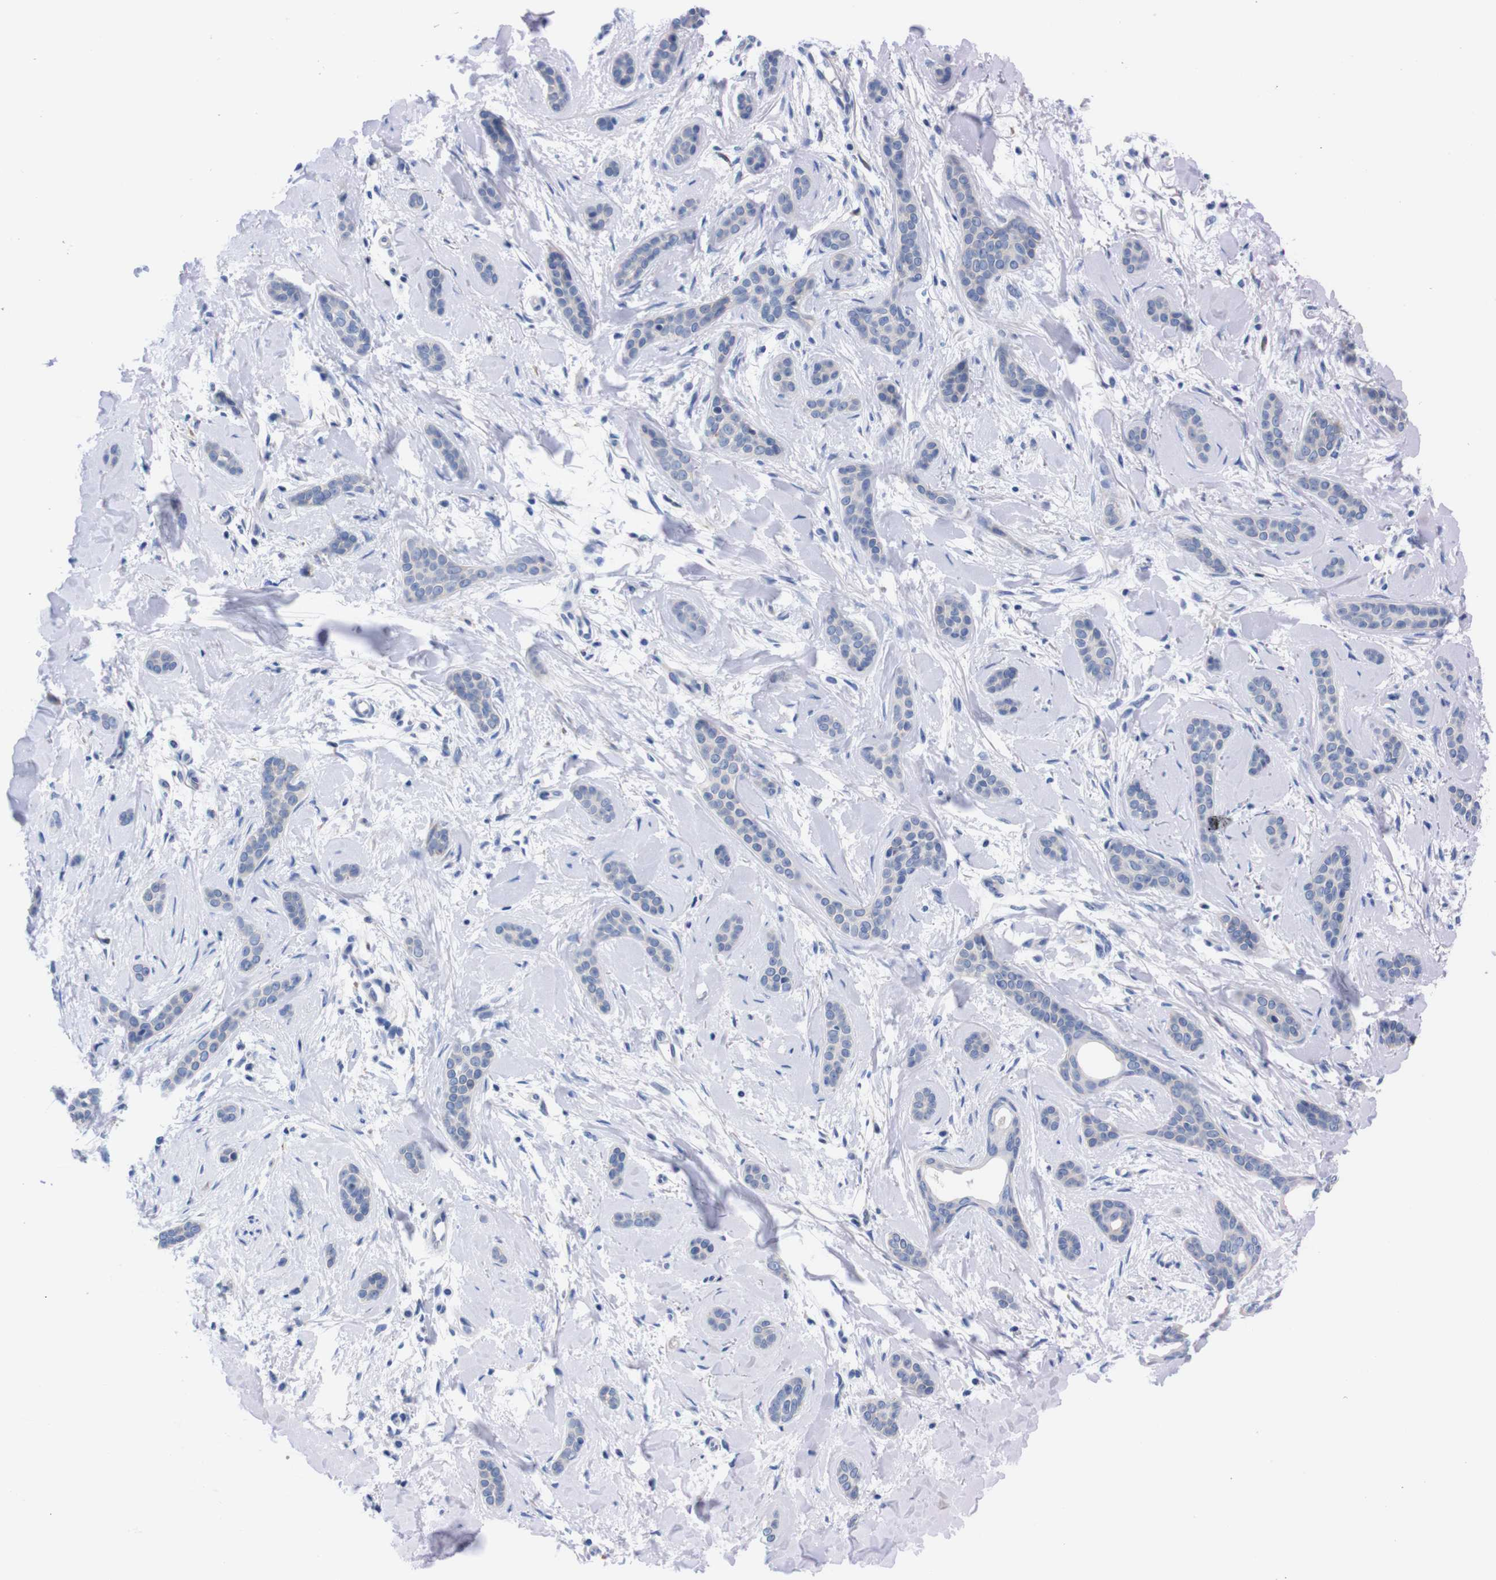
{"staining": {"intensity": "negative", "quantity": "none", "location": "none"}, "tissue": "skin cancer", "cell_type": "Tumor cells", "image_type": "cancer", "snomed": [{"axis": "morphology", "description": "Basal cell carcinoma"}, {"axis": "morphology", "description": "Adnexal tumor, benign"}, {"axis": "topography", "description": "Skin"}], "caption": "A high-resolution photomicrograph shows IHC staining of skin cancer, which reveals no significant staining in tumor cells. (Brightfield microscopy of DAB (3,3'-diaminobenzidine) immunohistochemistry at high magnification).", "gene": "NEBL", "patient": {"sex": "female", "age": 42}}